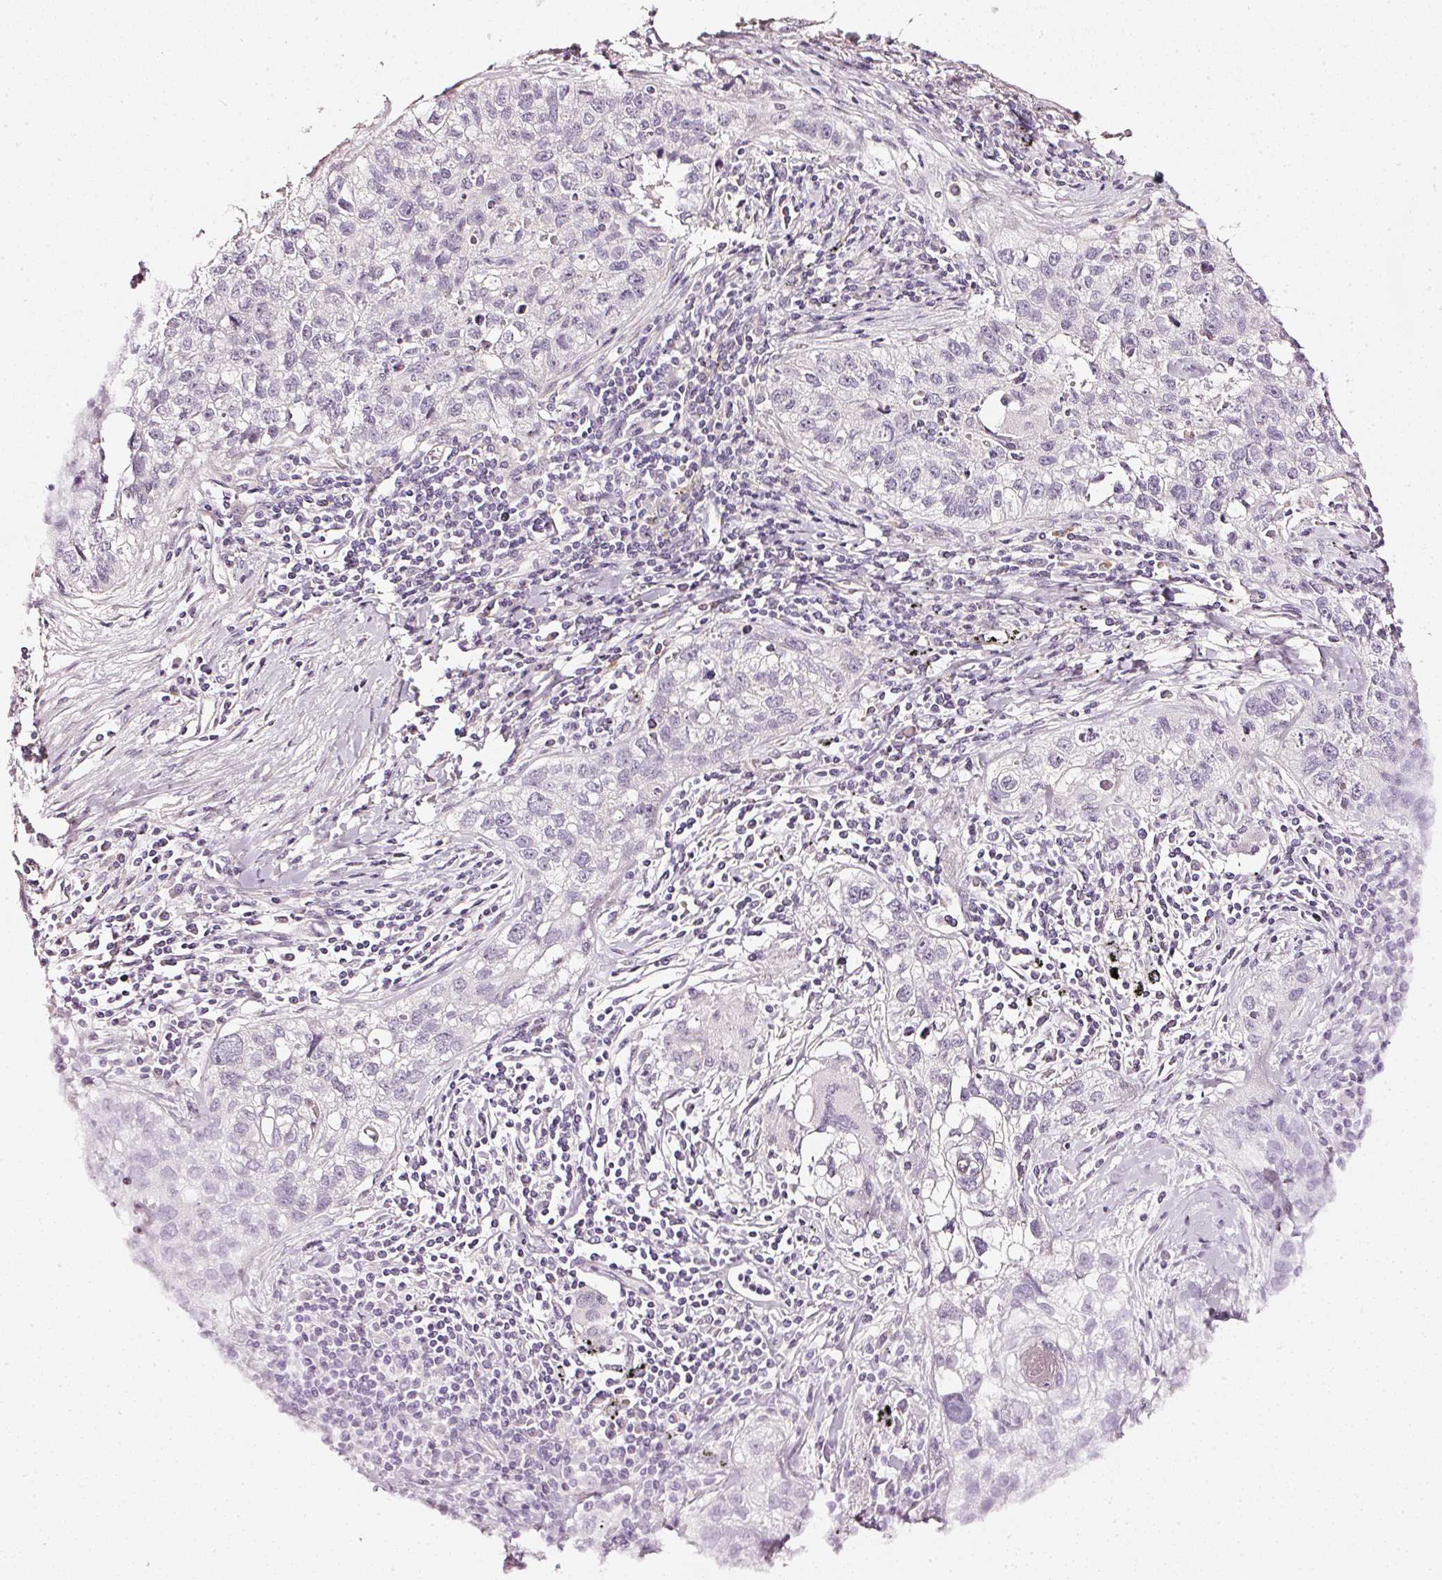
{"staining": {"intensity": "negative", "quantity": "none", "location": "none"}, "tissue": "lung cancer", "cell_type": "Tumor cells", "image_type": "cancer", "snomed": [{"axis": "morphology", "description": "Squamous cell carcinoma, NOS"}, {"axis": "topography", "description": "Lung"}], "caption": "The image displays no staining of tumor cells in lung squamous cell carcinoma.", "gene": "CNP", "patient": {"sex": "male", "age": 74}}